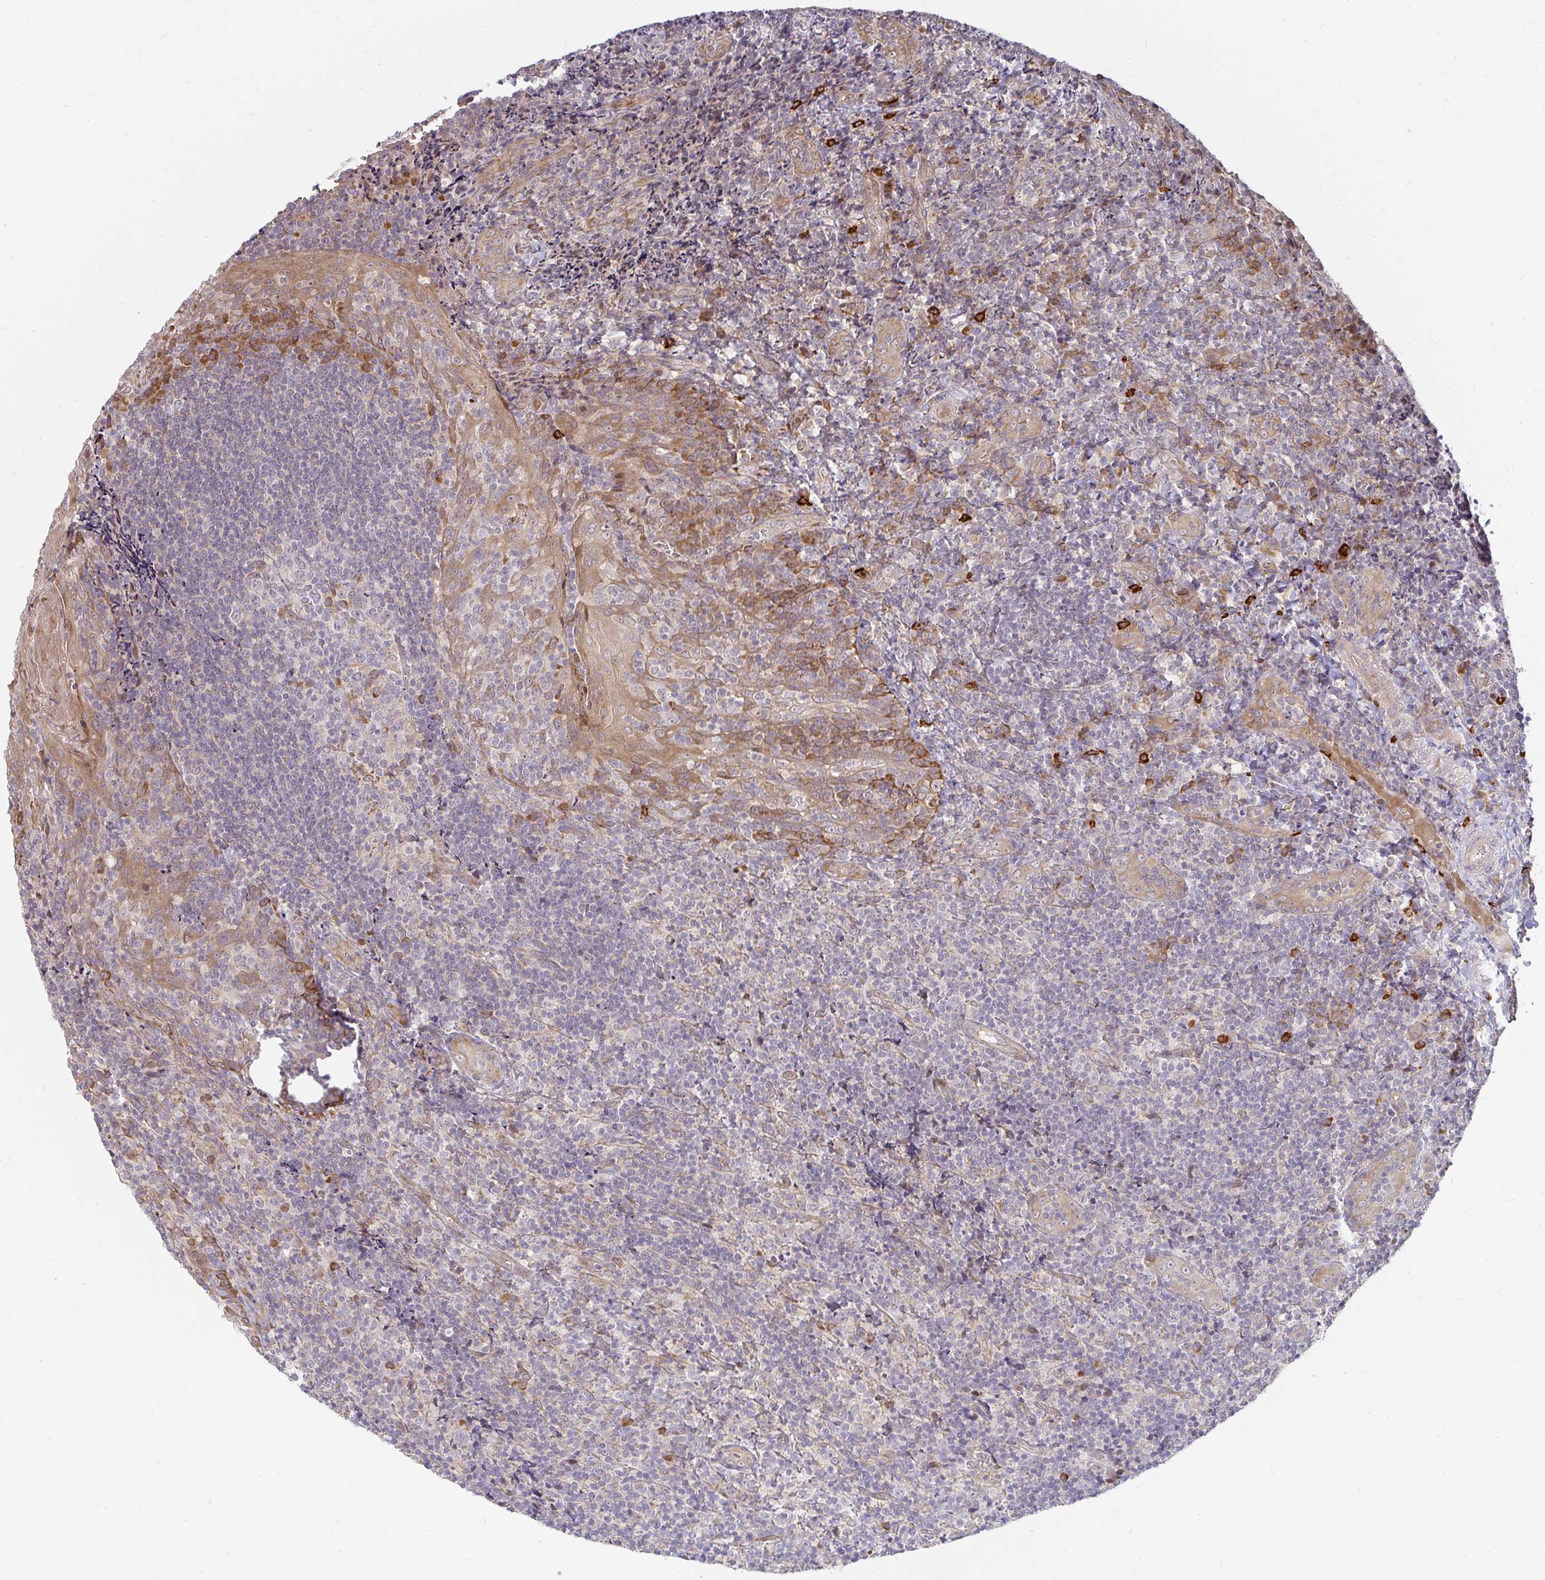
{"staining": {"intensity": "moderate", "quantity": "<25%", "location": "cytoplasmic/membranous"}, "tissue": "tonsil", "cell_type": "Germinal center cells", "image_type": "normal", "snomed": [{"axis": "morphology", "description": "Normal tissue, NOS"}, {"axis": "topography", "description": "Tonsil"}], "caption": "Normal tonsil shows moderate cytoplasmic/membranous staining in approximately <25% of germinal center cells, visualized by immunohistochemistry.", "gene": "CAST", "patient": {"sex": "male", "age": 17}}